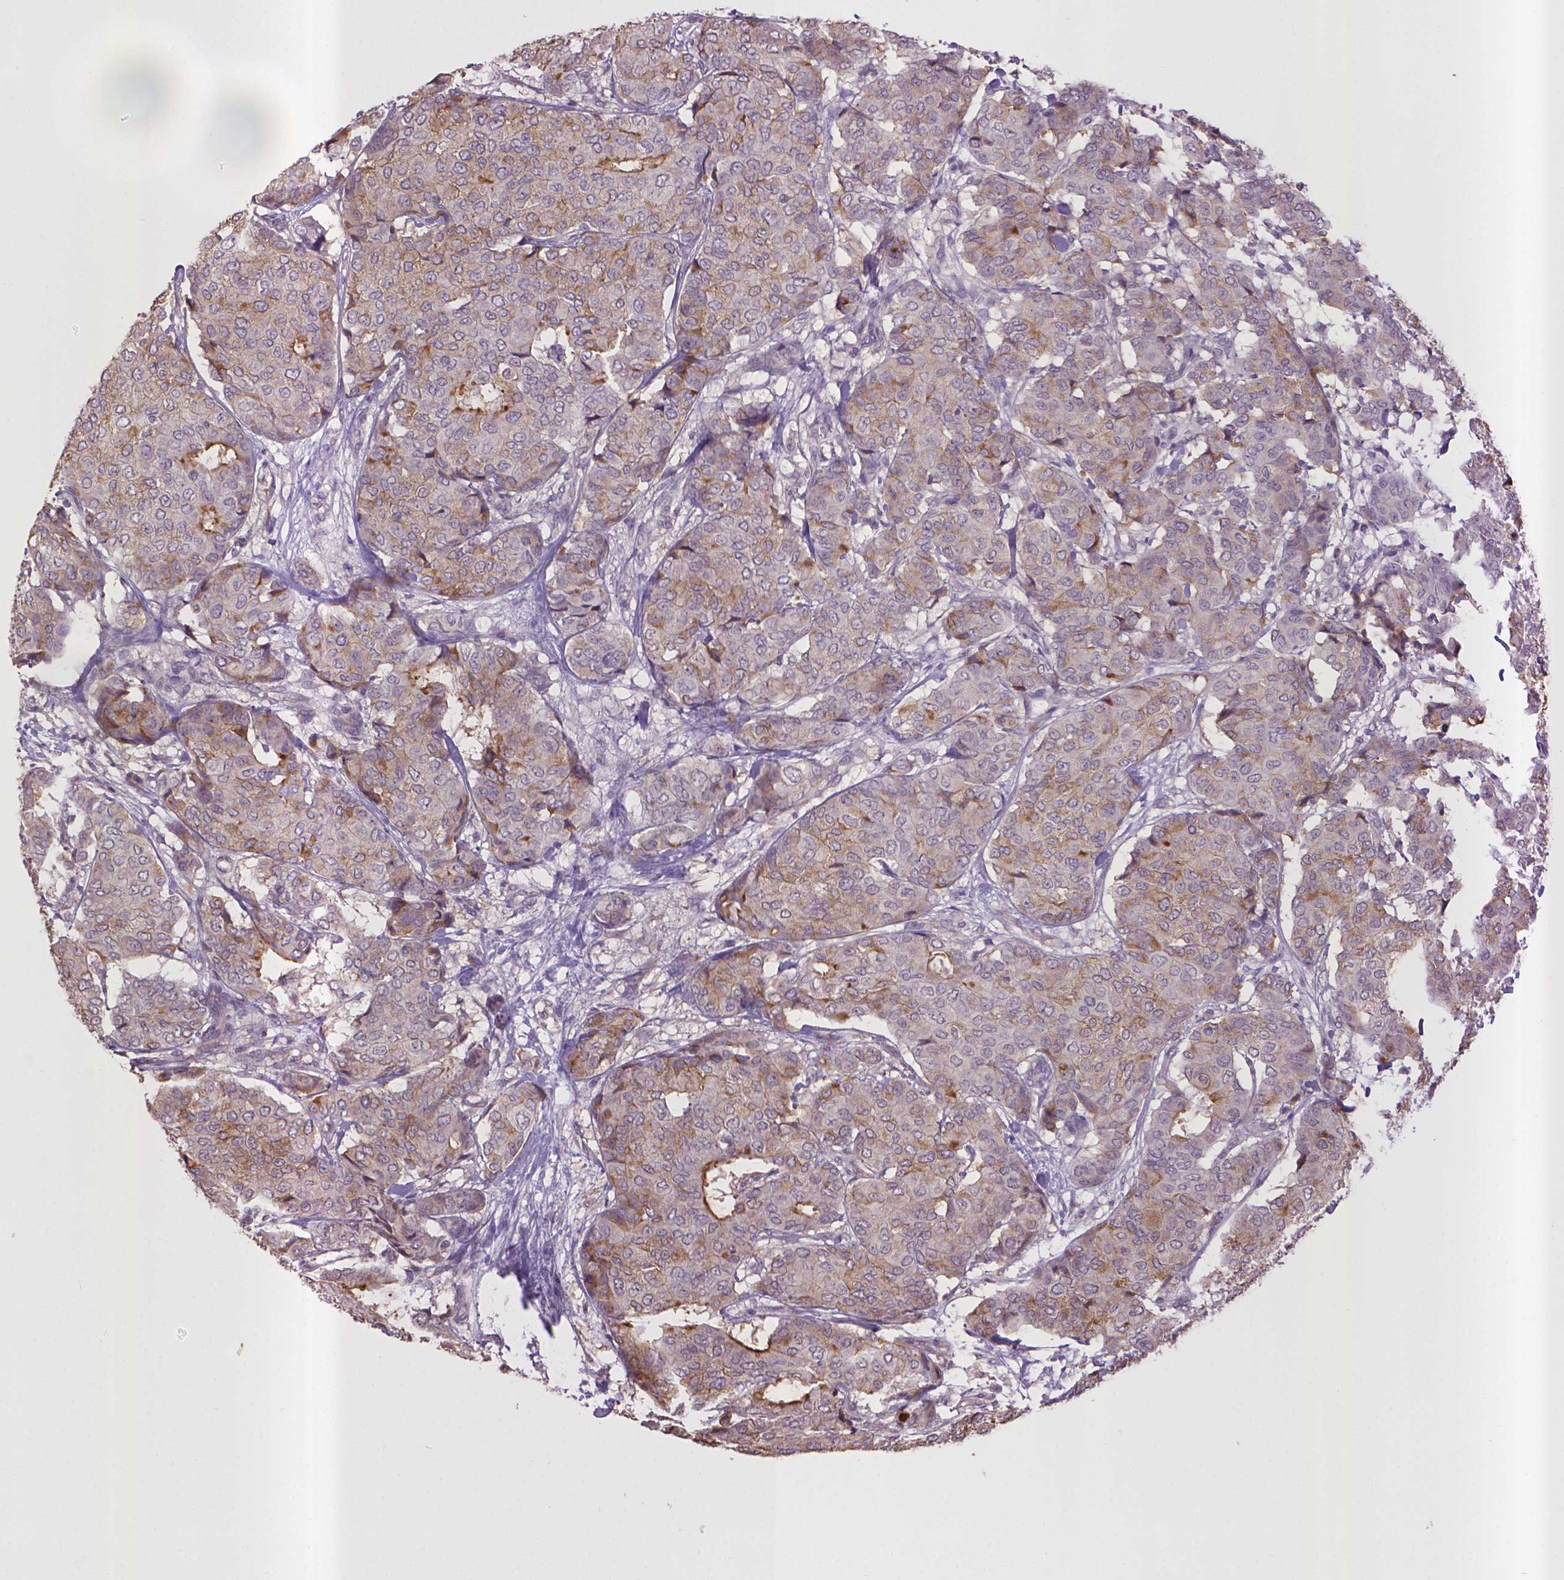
{"staining": {"intensity": "moderate", "quantity": "<25%", "location": "cytoplasmic/membranous"}, "tissue": "breast cancer", "cell_type": "Tumor cells", "image_type": "cancer", "snomed": [{"axis": "morphology", "description": "Duct carcinoma"}, {"axis": "topography", "description": "Breast"}], "caption": "Protein staining of breast cancer (infiltrating ductal carcinoma) tissue exhibits moderate cytoplasmic/membranous expression in about <25% of tumor cells.", "gene": "CPM", "patient": {"sex": "female", "age": 75}}